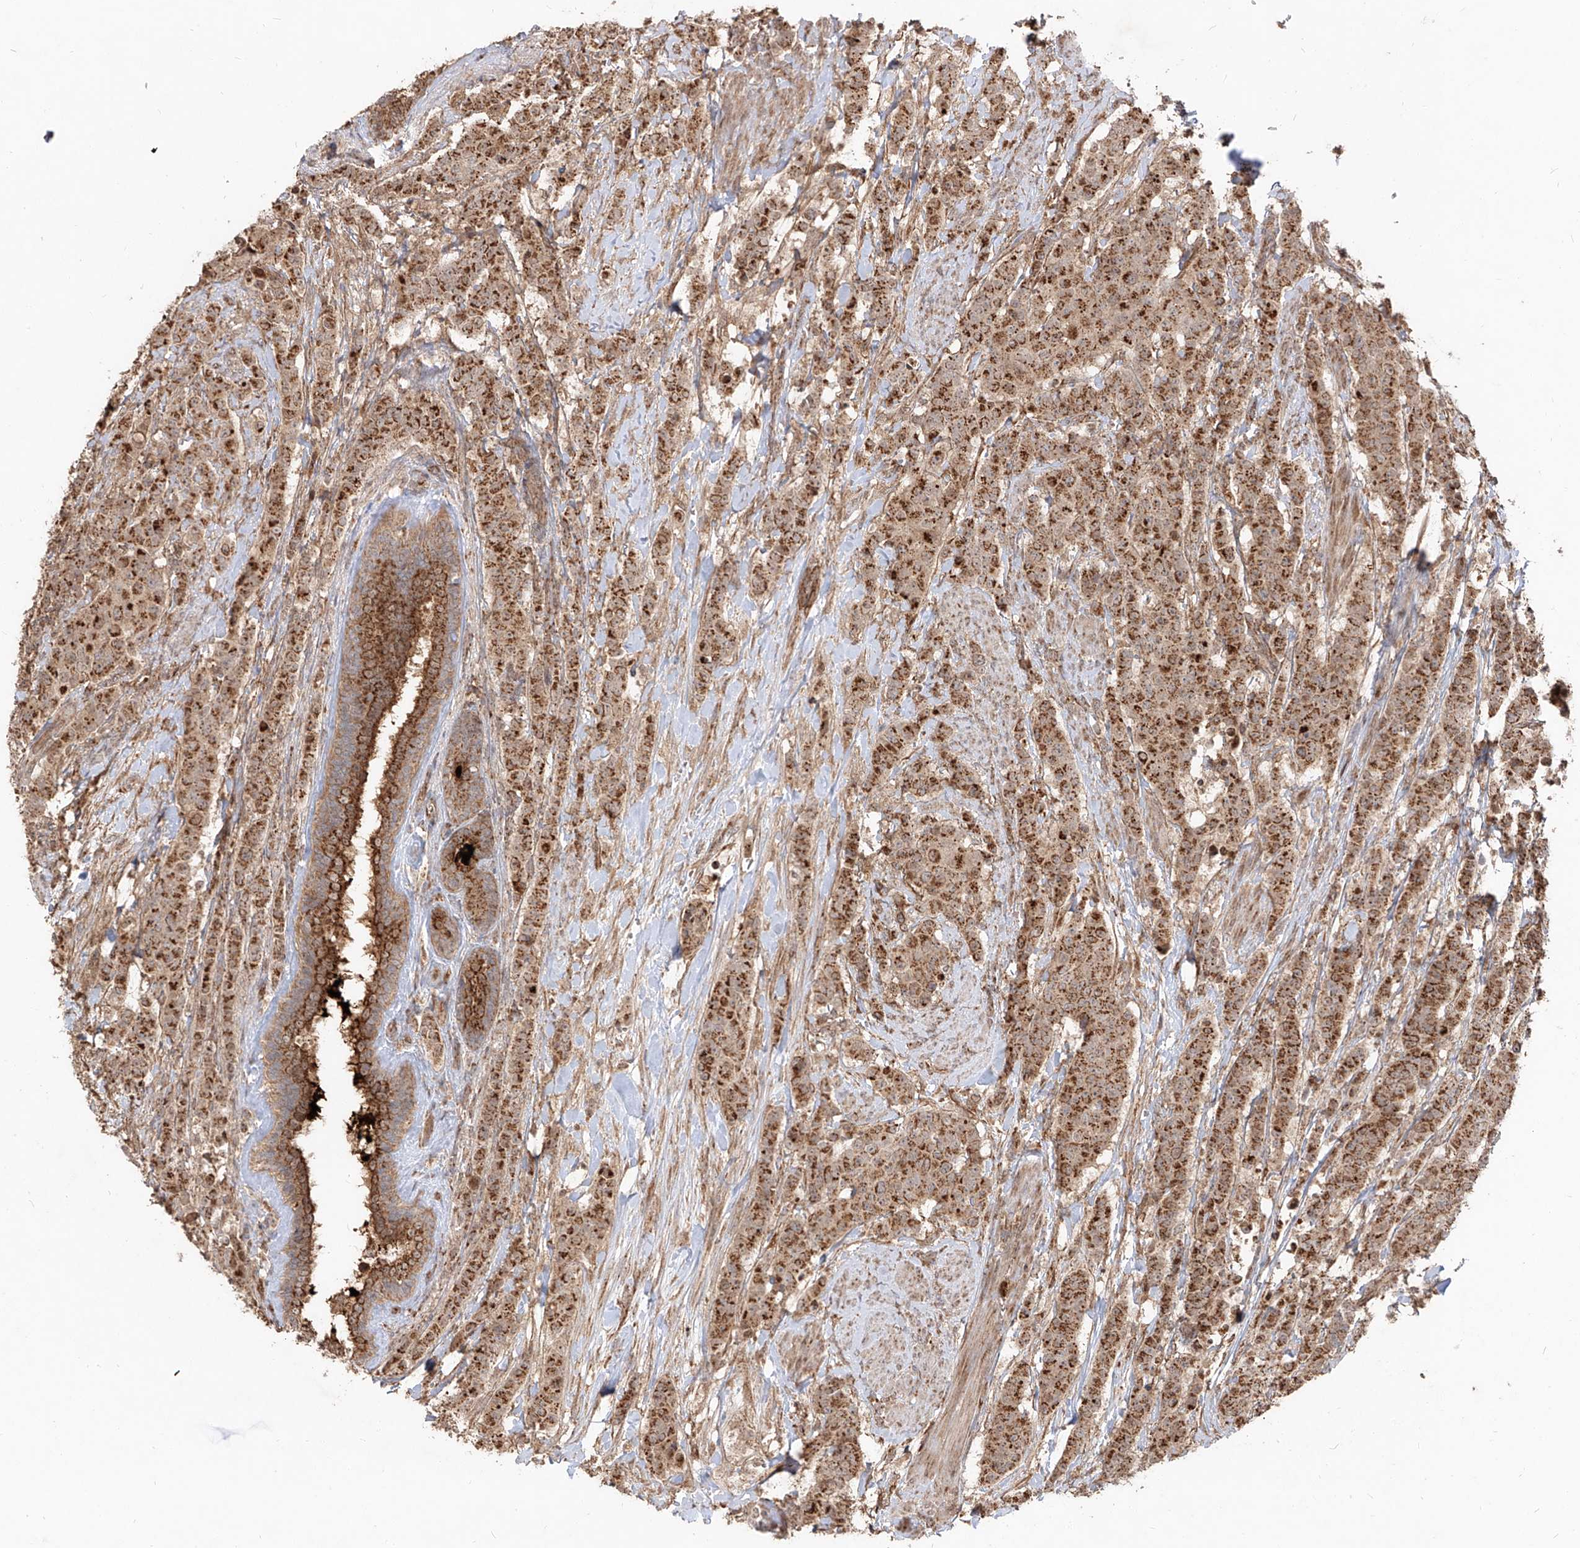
{"staining": {"intensity": "strong", "quantity": ">75%", "location": "cytoplasmic/membranous"}, "tissue": "breast cancer", "cell_type": "Tumor cells", "image_type": "cancer", "snomed": [{"axis": "morphology", "description": "Duct carcinoma"}, {"axis": "topography", "description": "Breast"}], "caption": "This is a photomicrograph of immunohistochemistry (IHC) staining of breast invasive ductal carcinoma, which shows strong expression in the cytoplasmic/membranous of tumor cells.", "gene": "AIM2", "patient": {"sex": "female", "age": 40}}